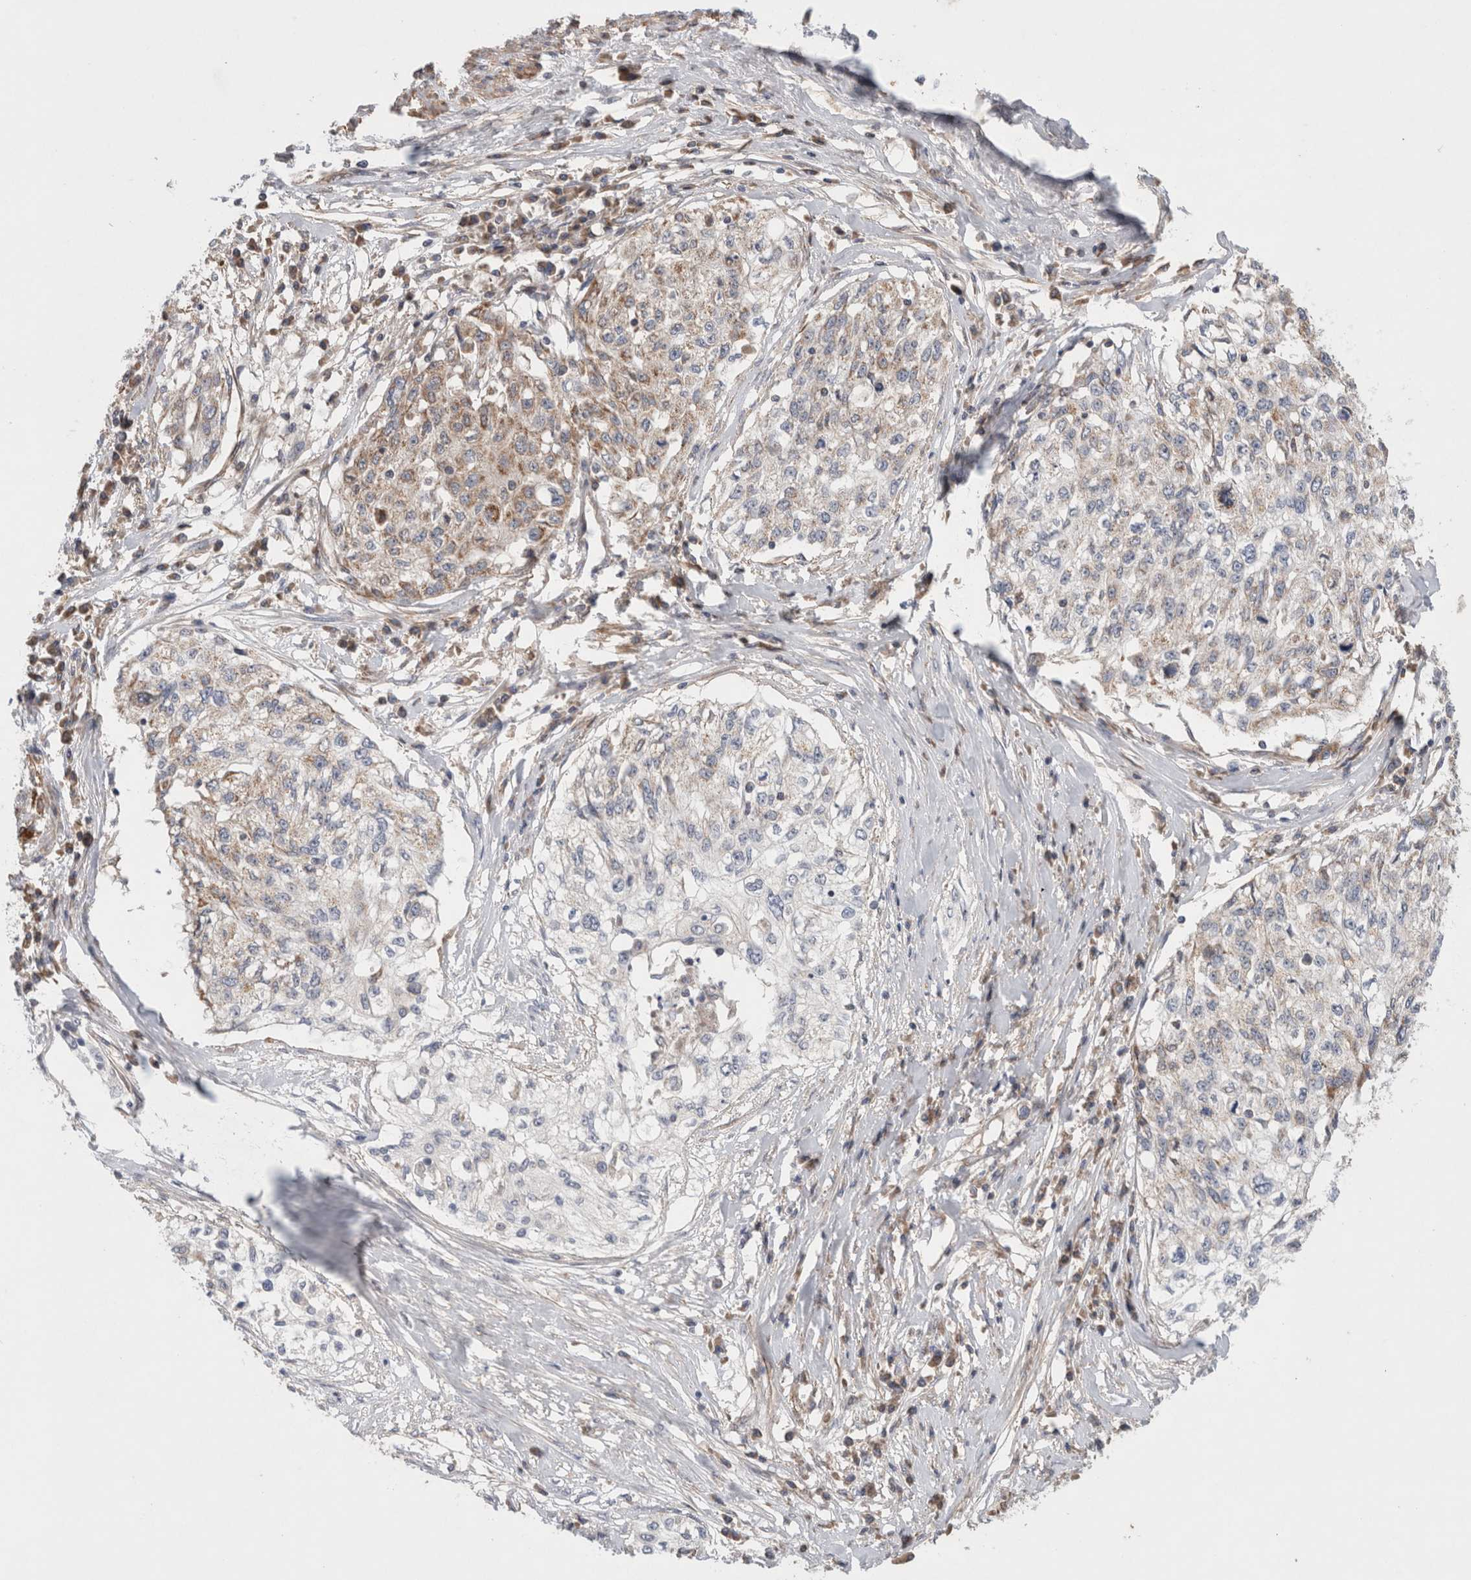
{"staining": {"intensity": "moderate", "quantity": "<25%", "location": "cytoplasmic/membranous"}, "tissue": "cervical cancer", "cell_type": "Tumor cells", "image_type": "cancer", "snomed": [{"axis": "morphology", "description": "Squamous cell carcinoma, NOS"}, {"axis": "topography", "description": "Cervix"}], "caption": "Human cervical cancer (squamous cell carcinoma) stained with a protein marker reveals moderate staining in tumor cells.", "gene": "MRPS28", "patient": {"sex": "female", "age": 57}}